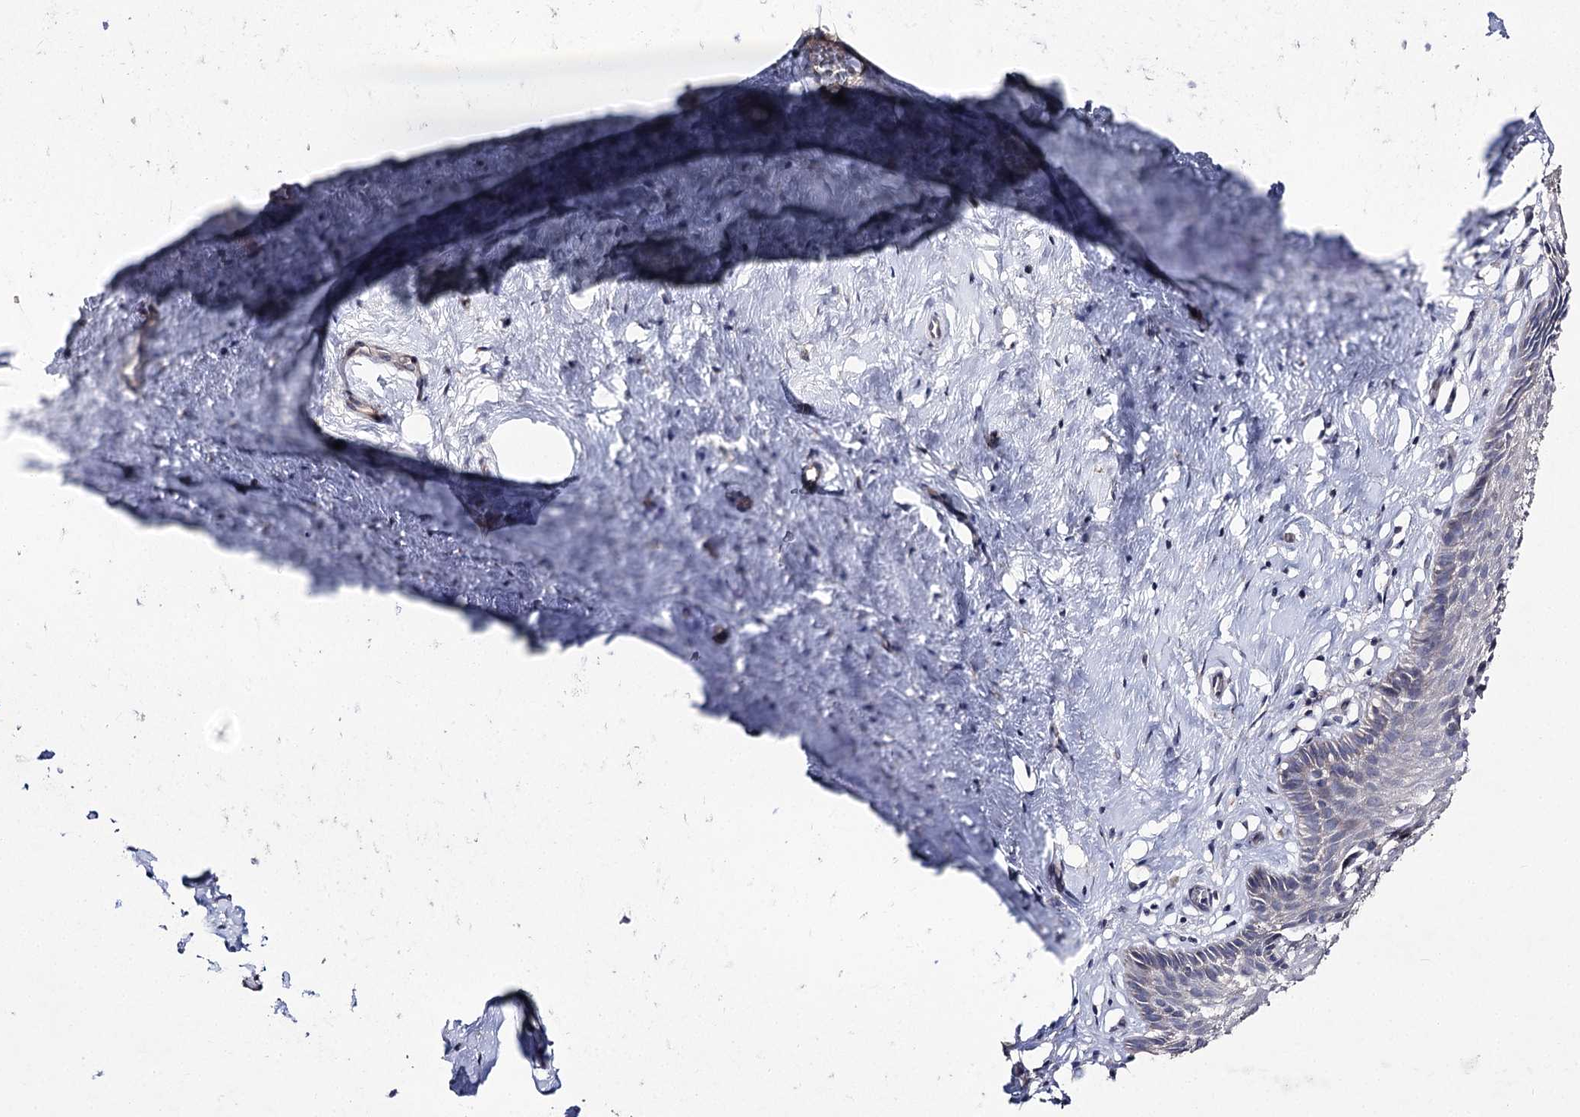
{"staining": {"intensity": "negative", "quantity": "none", "location": "none"}, "tissue": "cervix", "cell_type": "Glandular cells", "image_type": "normal", "snomed": [{"axis": "morphology", "description": "Normal tissue, NOS"}, {"axis": "topography", "description": "Cervix"}], "caption": "Immunohistochemistry (IHC) histopathology image of benign human cervix stained for a protein (brown), which exhibits no expression in glandular cells.", "gene": "AURKC", "patient": {"sex": "female", "age": 33}}